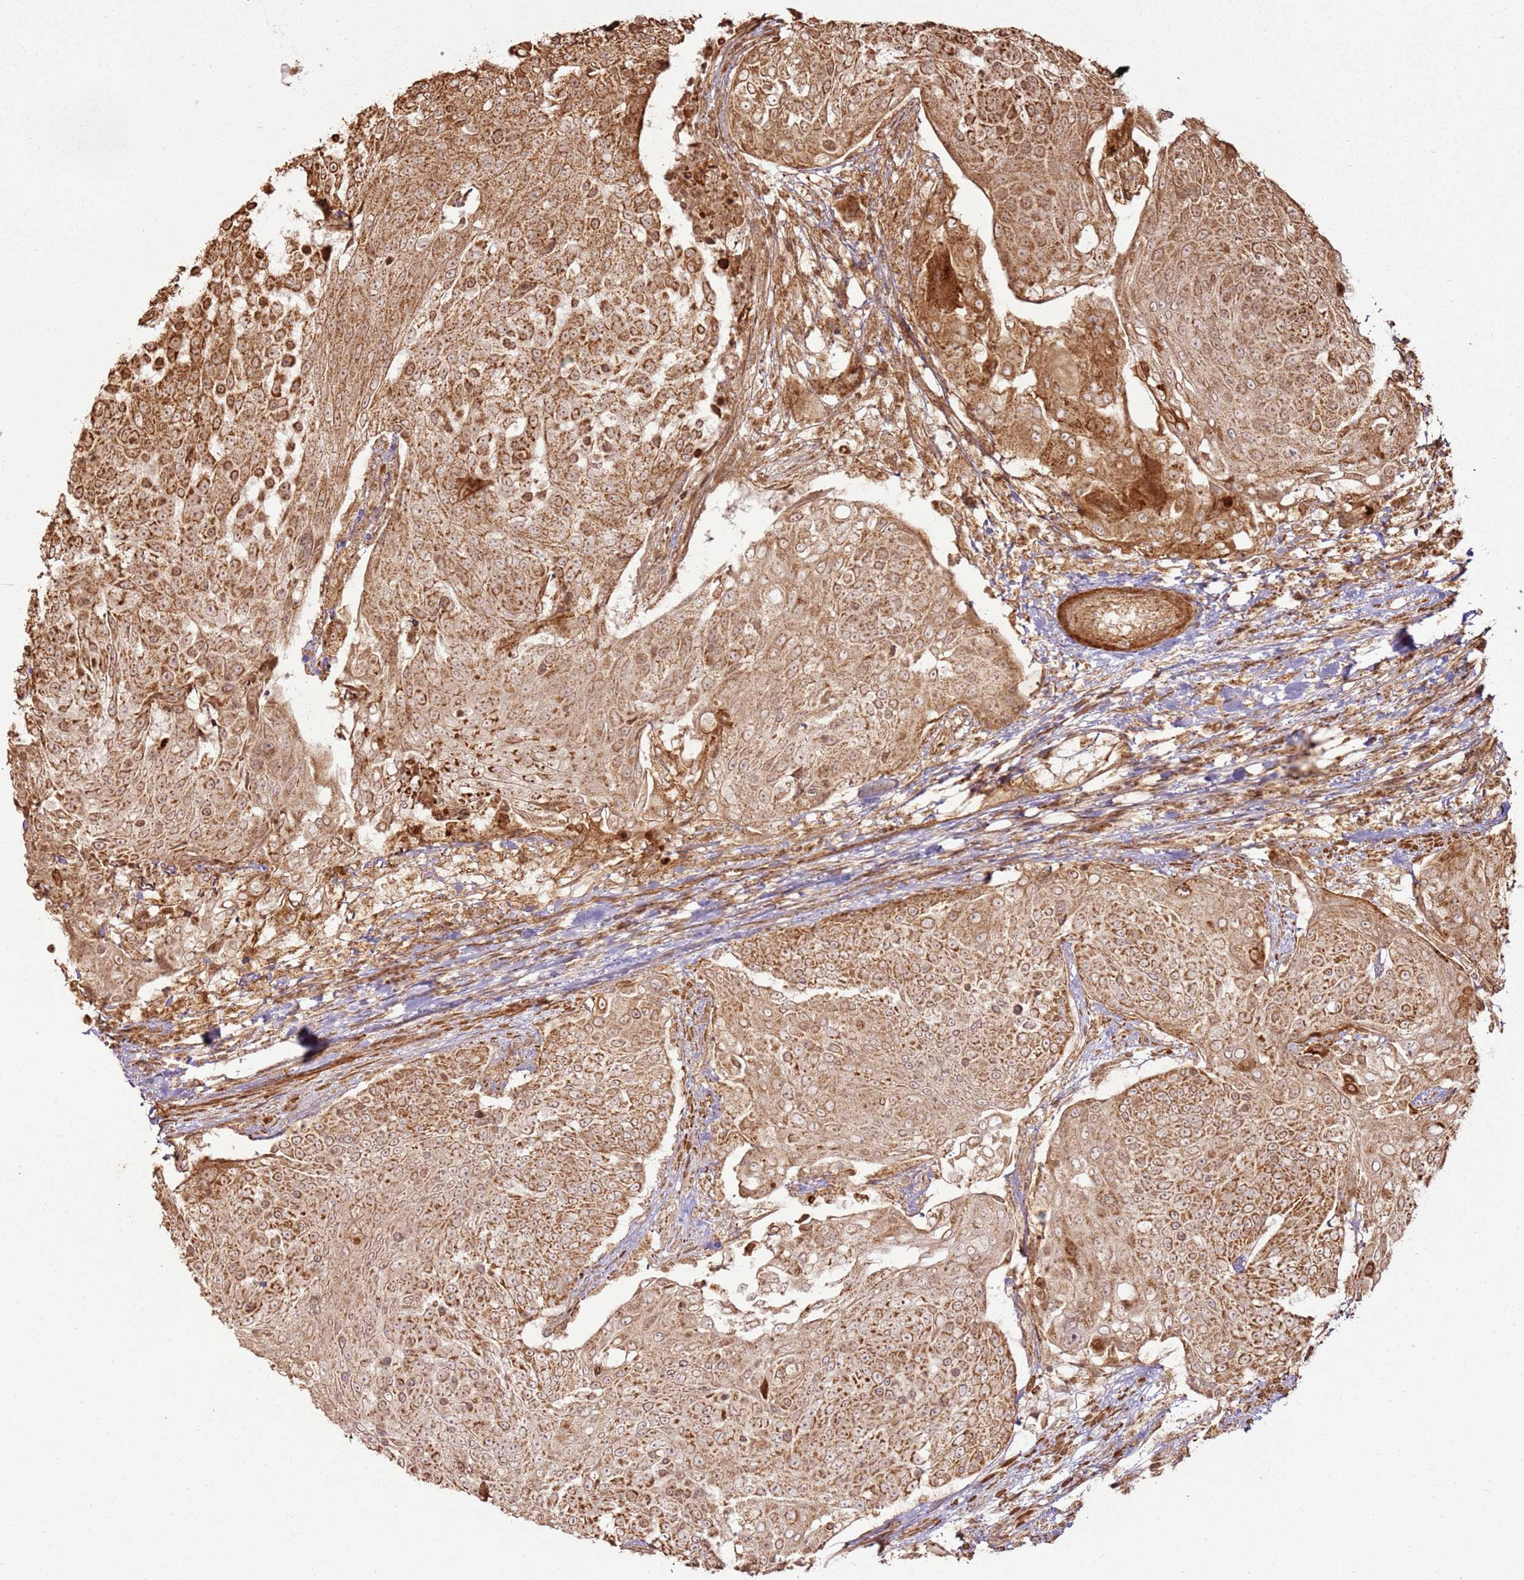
{"staining": {"intensity": "moderate", "quantity": ">75%", "location": "cytoplasmic/membranous,nuclear"}, "tissue": "urothelial cancer", "cell_type": "Tumor cells", "image_type": "cancer", "snomed": [{"axis": "morphology", "description": "Urothelial carcinoma, High grade"}, {"axis": "topography", "description": "Urinary bladder"}], "caption": "Protein positivity by immunohistochemistry shows moderate cytoplasmic/membranous and nuclear expression in about >75% of tumor cells in high-grade urothelial carcinoma. (Stains: DAB in brown, nuclei in blue, Microscopy: brightfield microscopy at high magnification).", "gene": "MRPS6", "patient": {"sex": "female", "age": 63}}